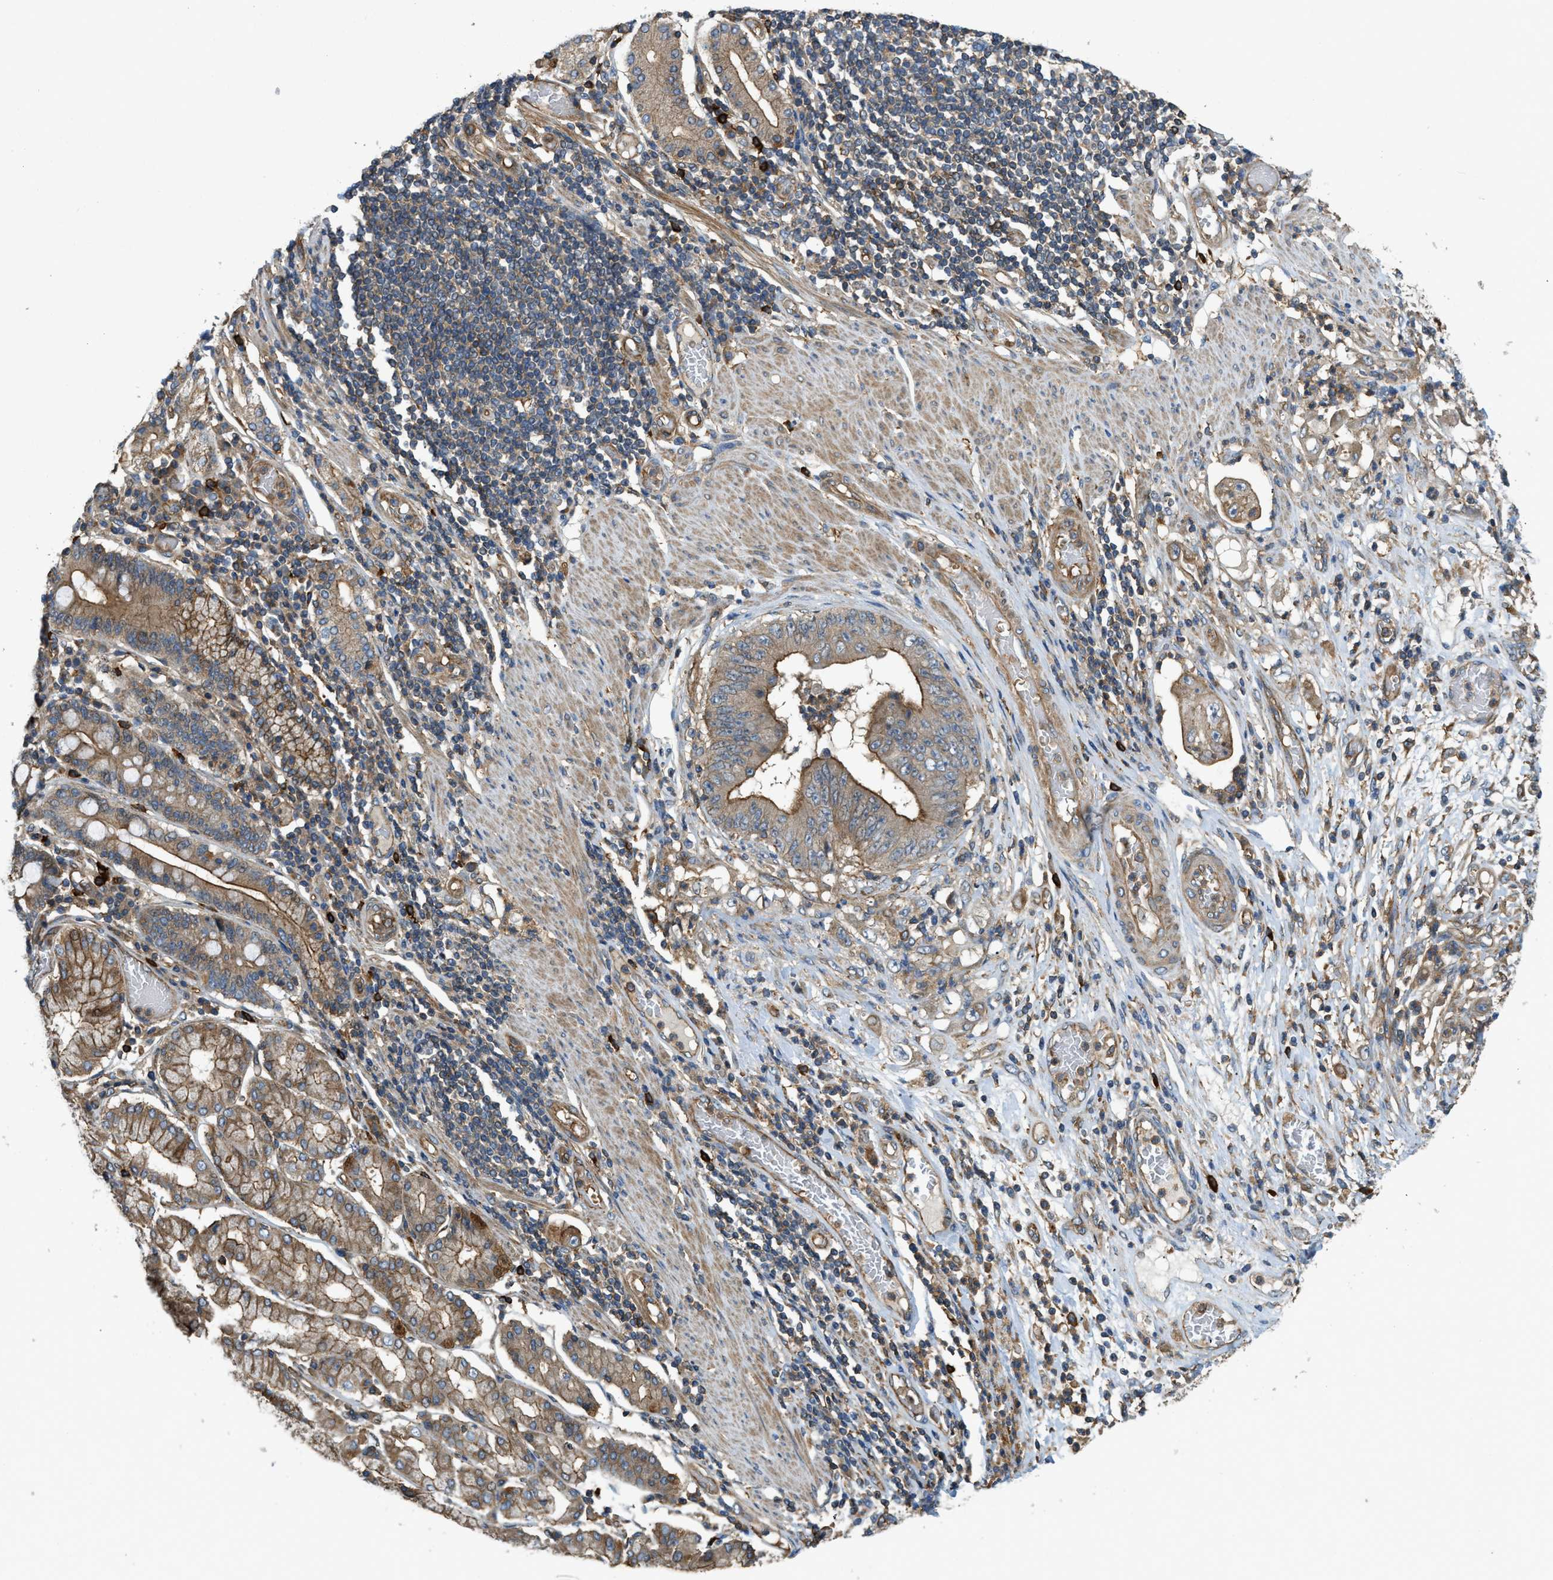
{"staining": {"intensity": "moderate", "quantity": ">75%", "location": "cytoplasmic/membranous"}, "tissue": "stomach cancer", "cell_type": "Tumor cells", "image_type": "cancer", "snomed": [{"axis": "morphology", "description": "Adenocarcinoma, NOS"}, {"axis": "topography", "description": "Stomach"}], "caption": "High-power microscopy captured an immunohistochemistry (IHC) photomicrograph of adenocarcinoma (stomach), revealing moderate cytoplasmic/membranous positivity in about >75% of tumor cells.", "gene": "BAG4", "patient": {"sex": "female", "age": 73}}